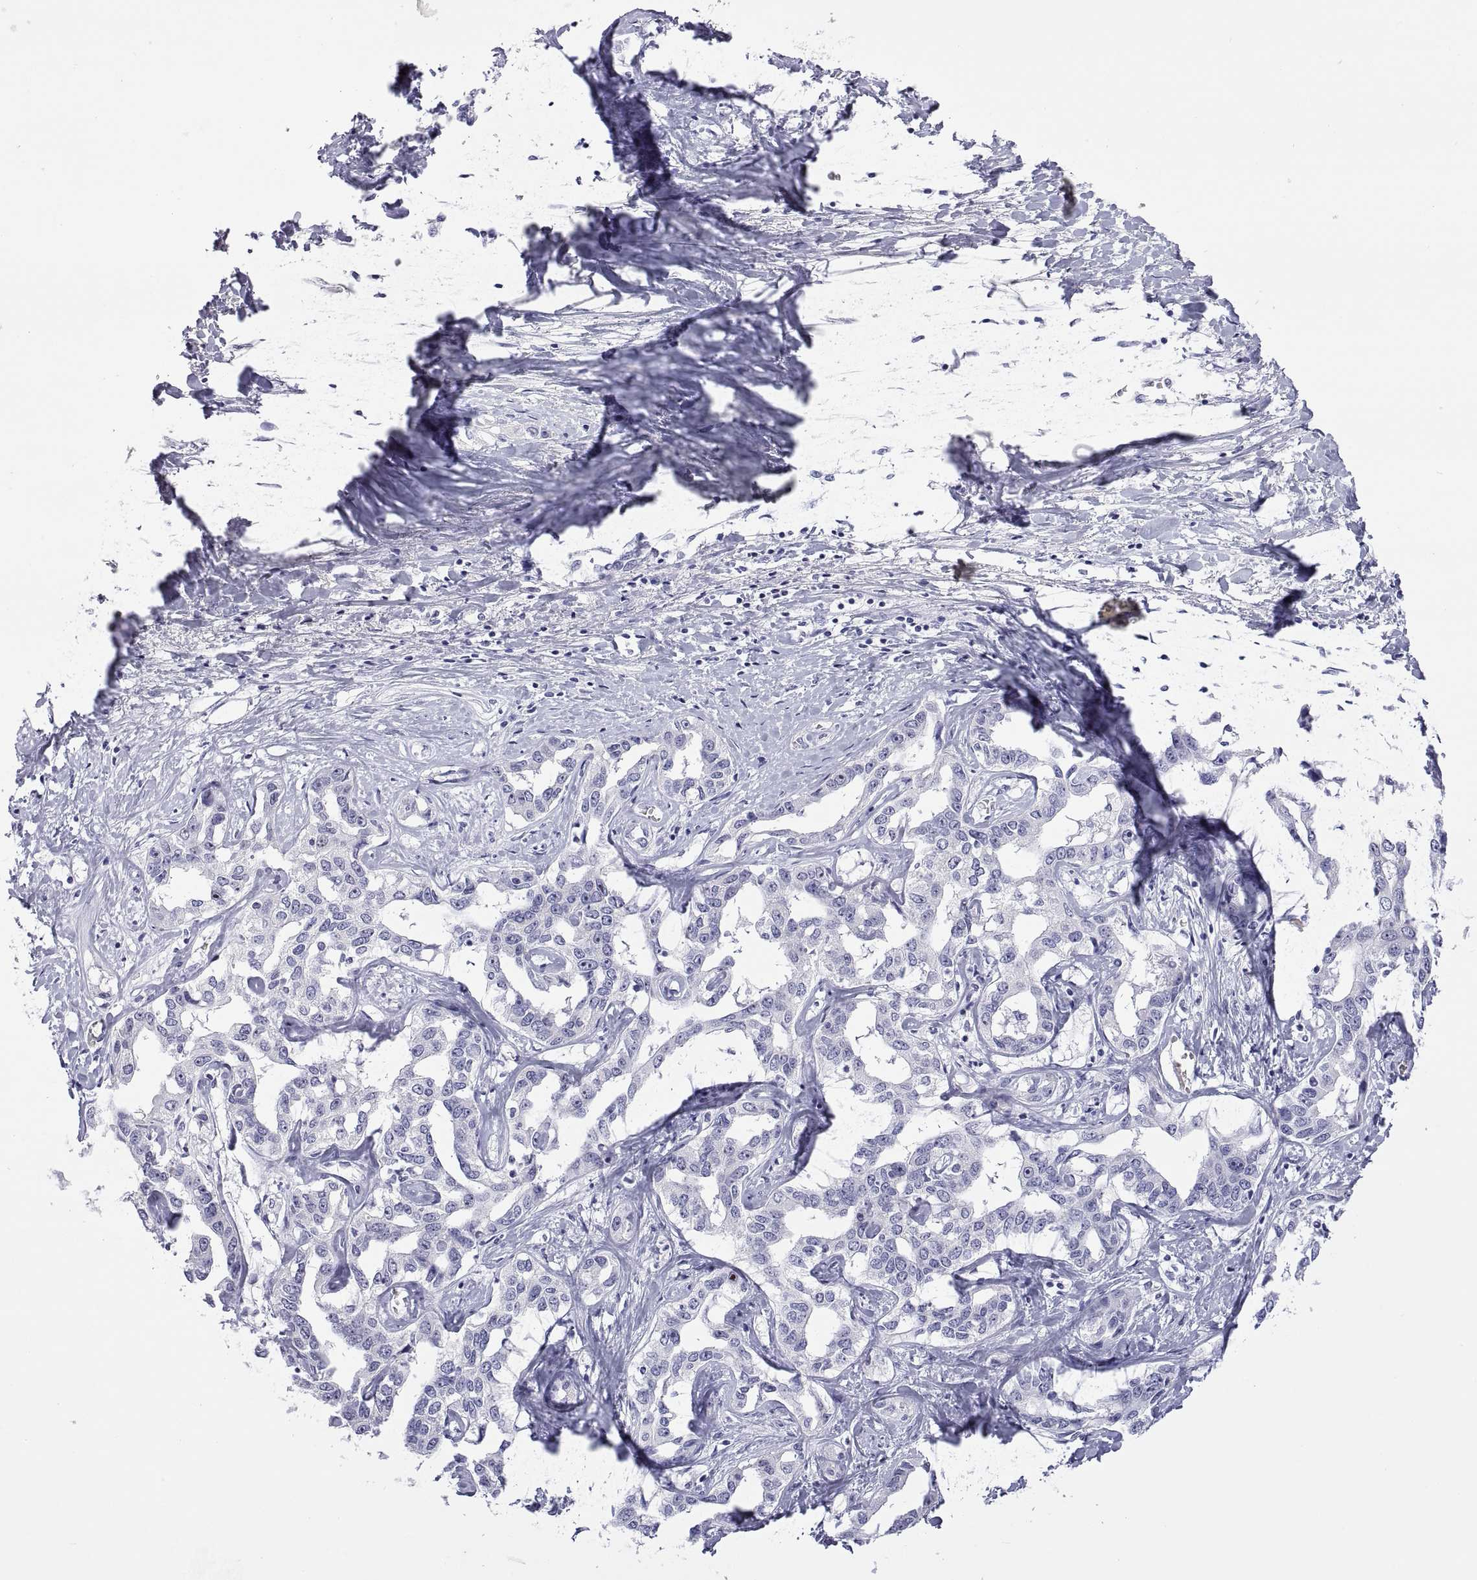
{"staining": {"intensity": "negative", "quantity": "none", "location": "none"}, "tissue": "liver cancer", "cell_type": "Tumor cells", "image_type": "cancer", "snomed": [{"axis": "morphology", "description": "Cholangiocarcinoma"}, {"axis": "topography", "description": "Liver"}], "caption": "An image of human liver cancer (cholangiocarcinoma) is negative for staining in tumor cells.", "gene": "VSX2", "patient": {"sex": "male", "age": 59}}